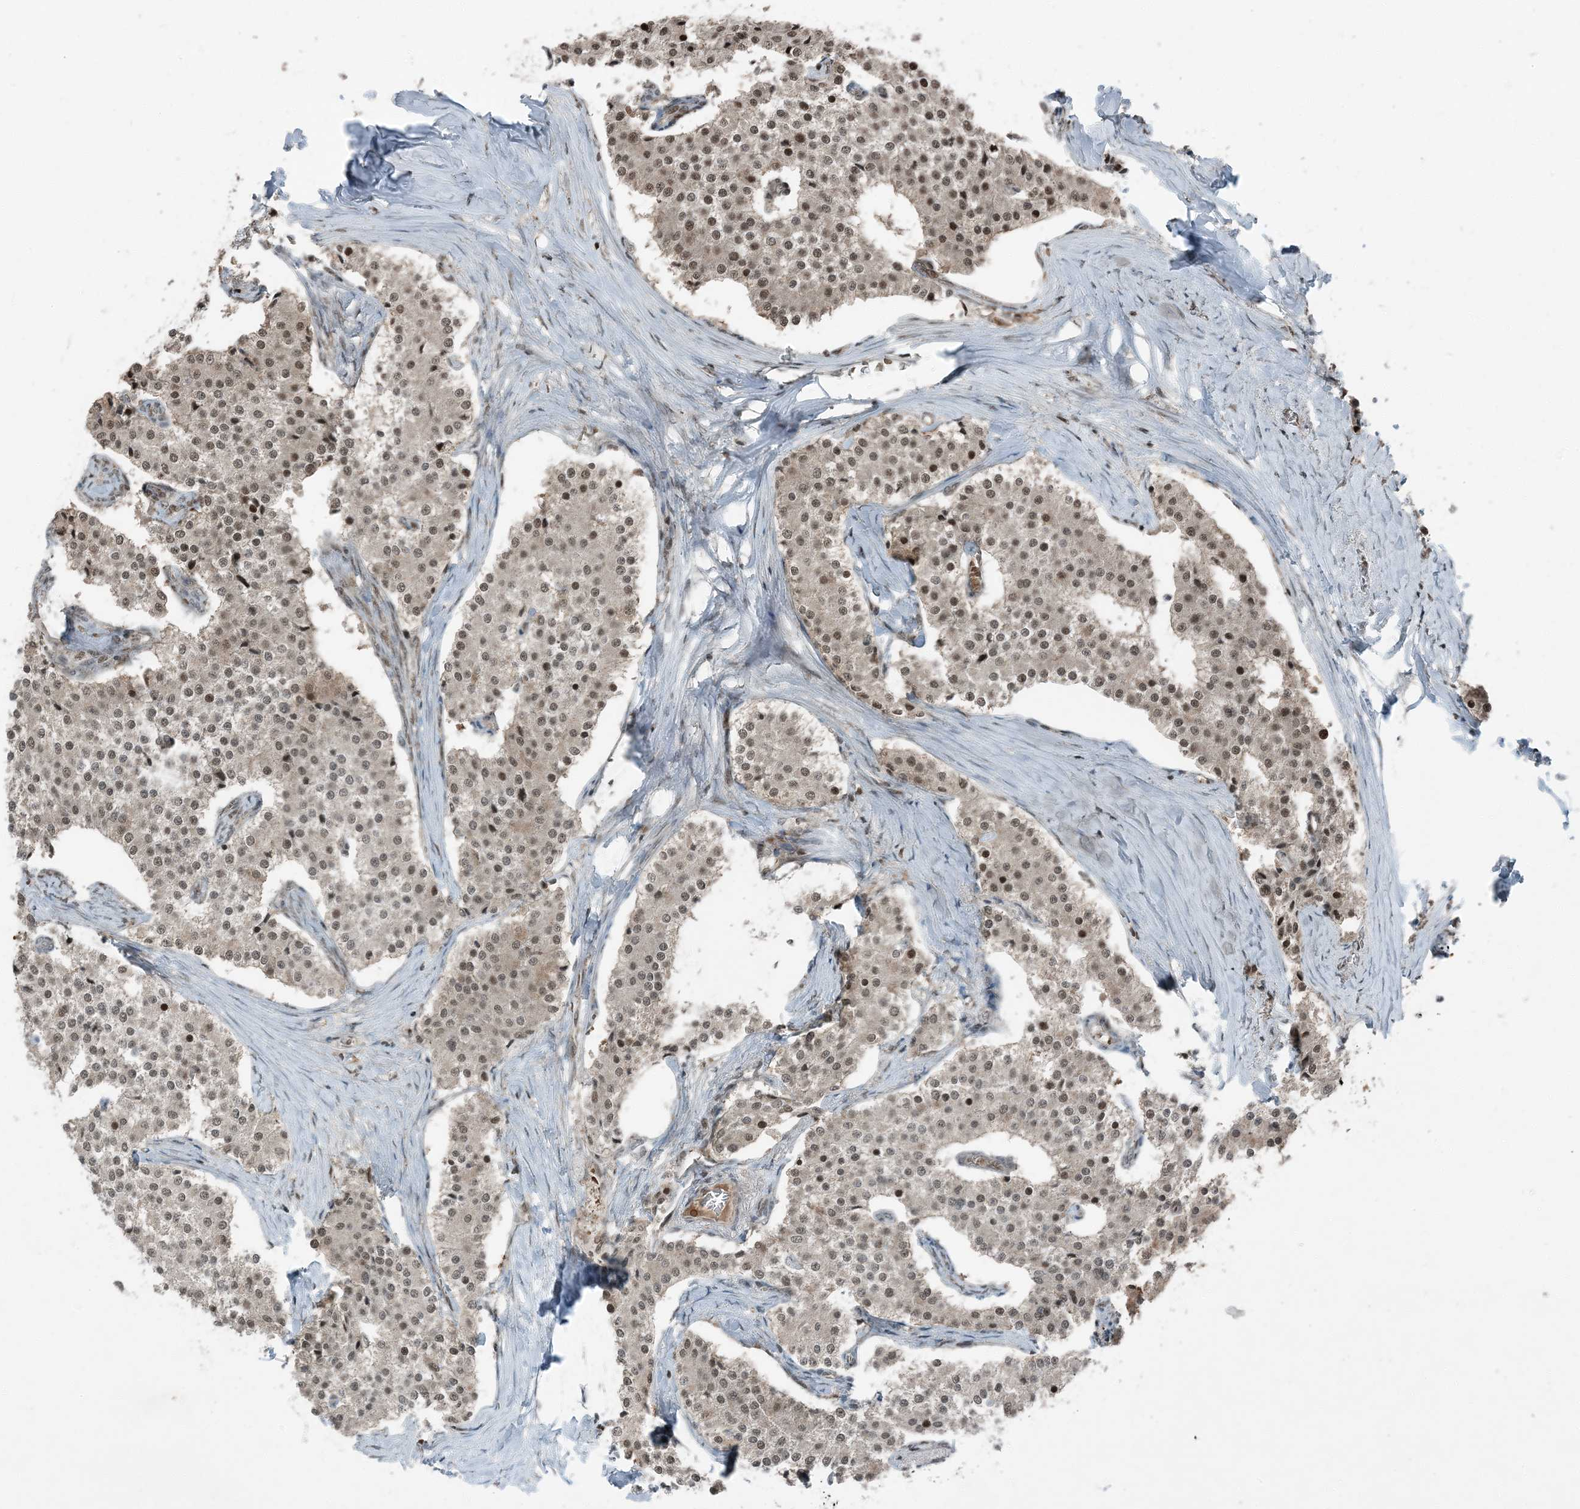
{"staining": {"intensity": "moderate", "quantity": ">75%", "location": "nuclear"}, "tissue": "carcinoid", "cell_type": "Tumor cells", "image_type": "cancer", "snomed": [{"axis": "morphology", "description": "Carcinoid, malignant, NOS"}, {"axis": "topography", "description": "Colon"}], "caption": "IHC (DAB) staining of human malignant carcinoid demonstrates moderate nuclear protein staining in approximately >75% of tumor cells. The staining was performed using DAB to visualize the protein expression in brown, while the nuclei were stained in blue with hematoxylin (Magnification: 20x).", "gene": "TRAPPC12", "patient": {"sex": "female", "age": 52}}